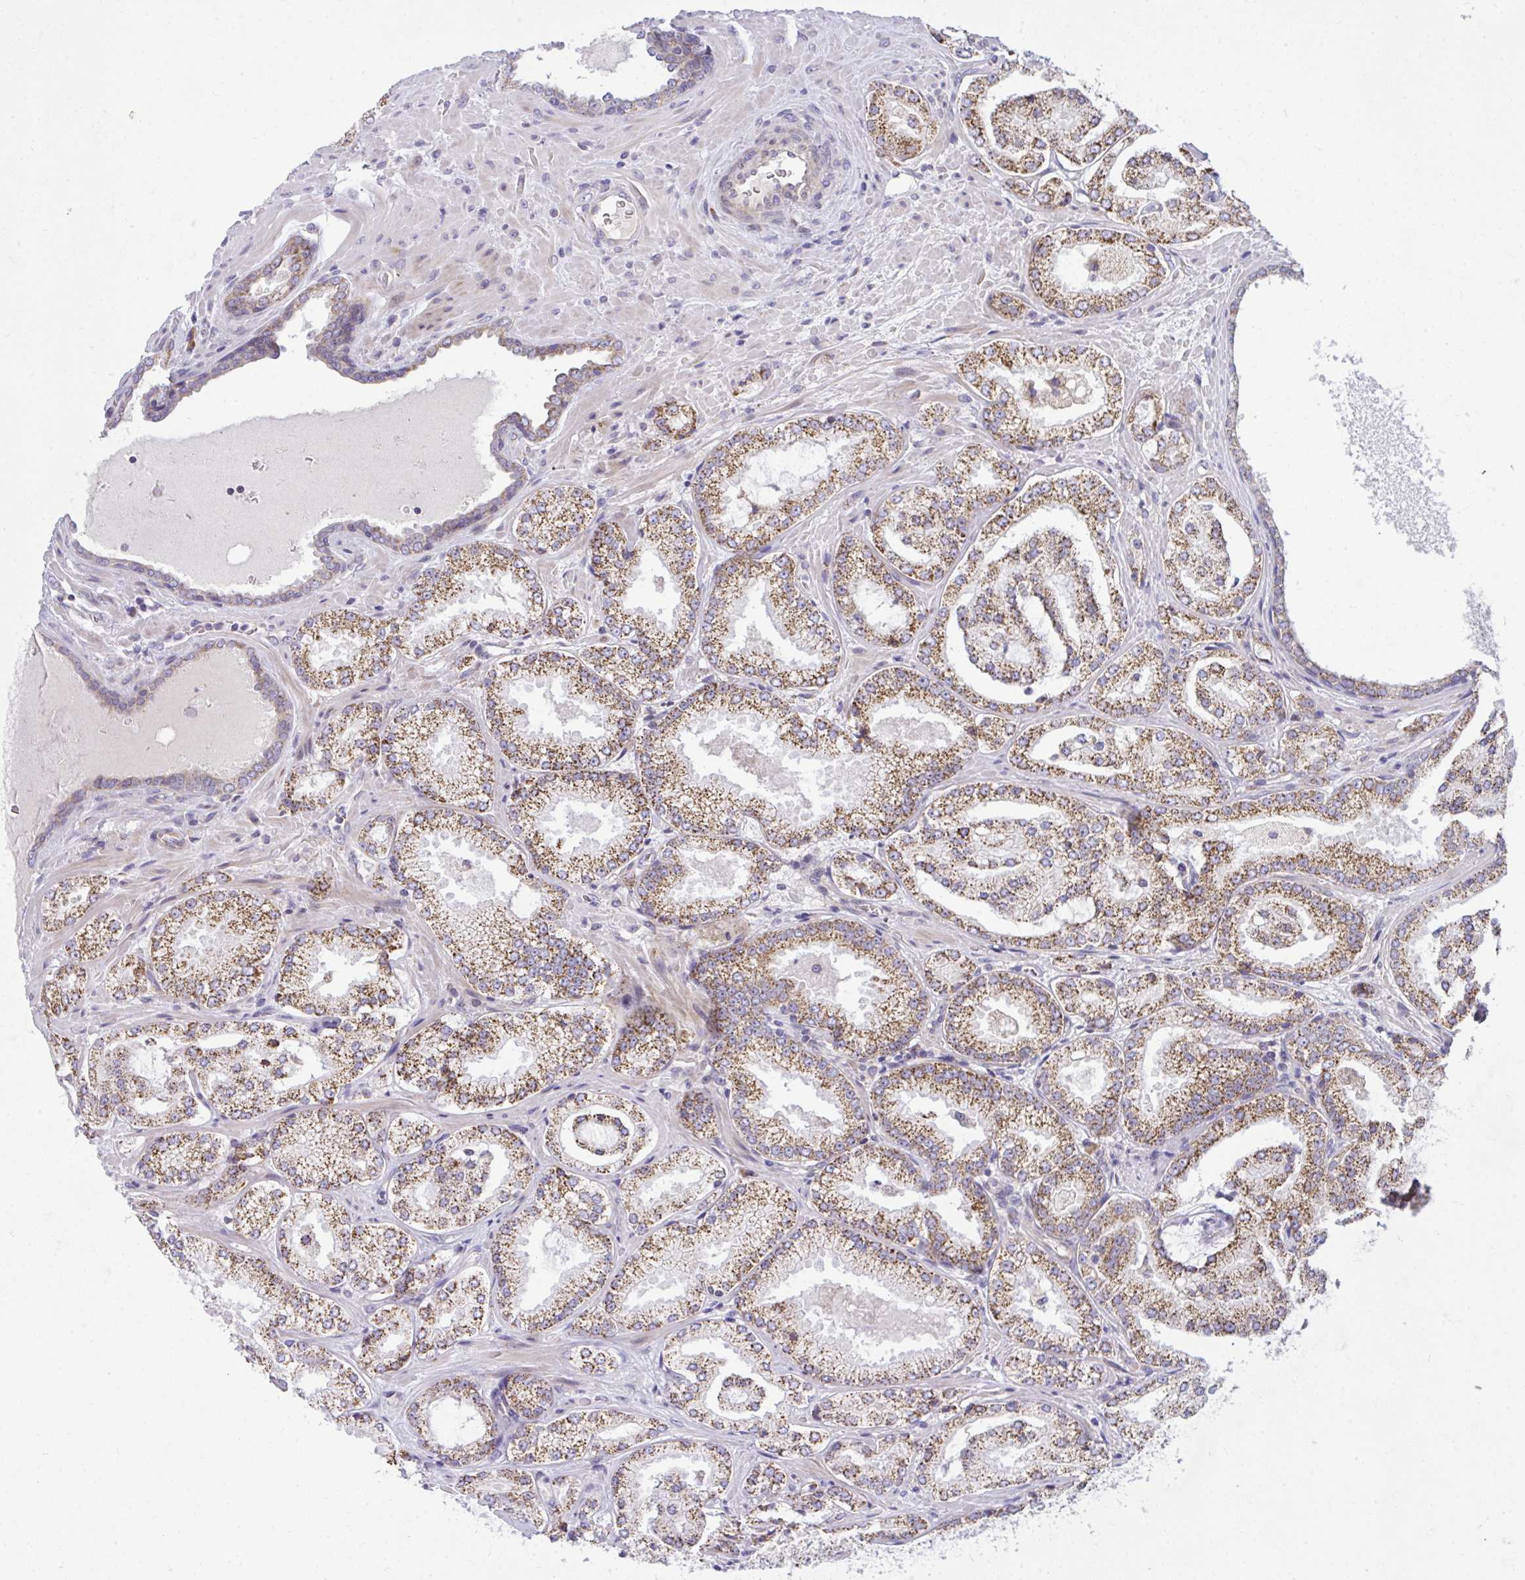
{"staining": {"intensity": "moderate", "quantity": ">75%", "location": "cytoplasmic/membranous"}, "tissue": "prostate cancer", "cell_type": "Tumor cells", "image_type": "cancer", "snomed": [{"axis": "morphology", "description": "Adenocarcinoma, High grade"}, {"axis": "topography", "description": "Prostate"}], "caption": "IHC histopathology image of neoplastic tissue: prostate adenocarcinoma (high-grade) stained using immunohistochemistry (IHC) reveals medium levels of moderate protein expression localized specifically in the cytoplasmic/membranous of tumor cells, appearing as a cytoplasmic/membranous brown color.", "gene": "CEP63", "patient": {"sex": "male", "age": 73}}